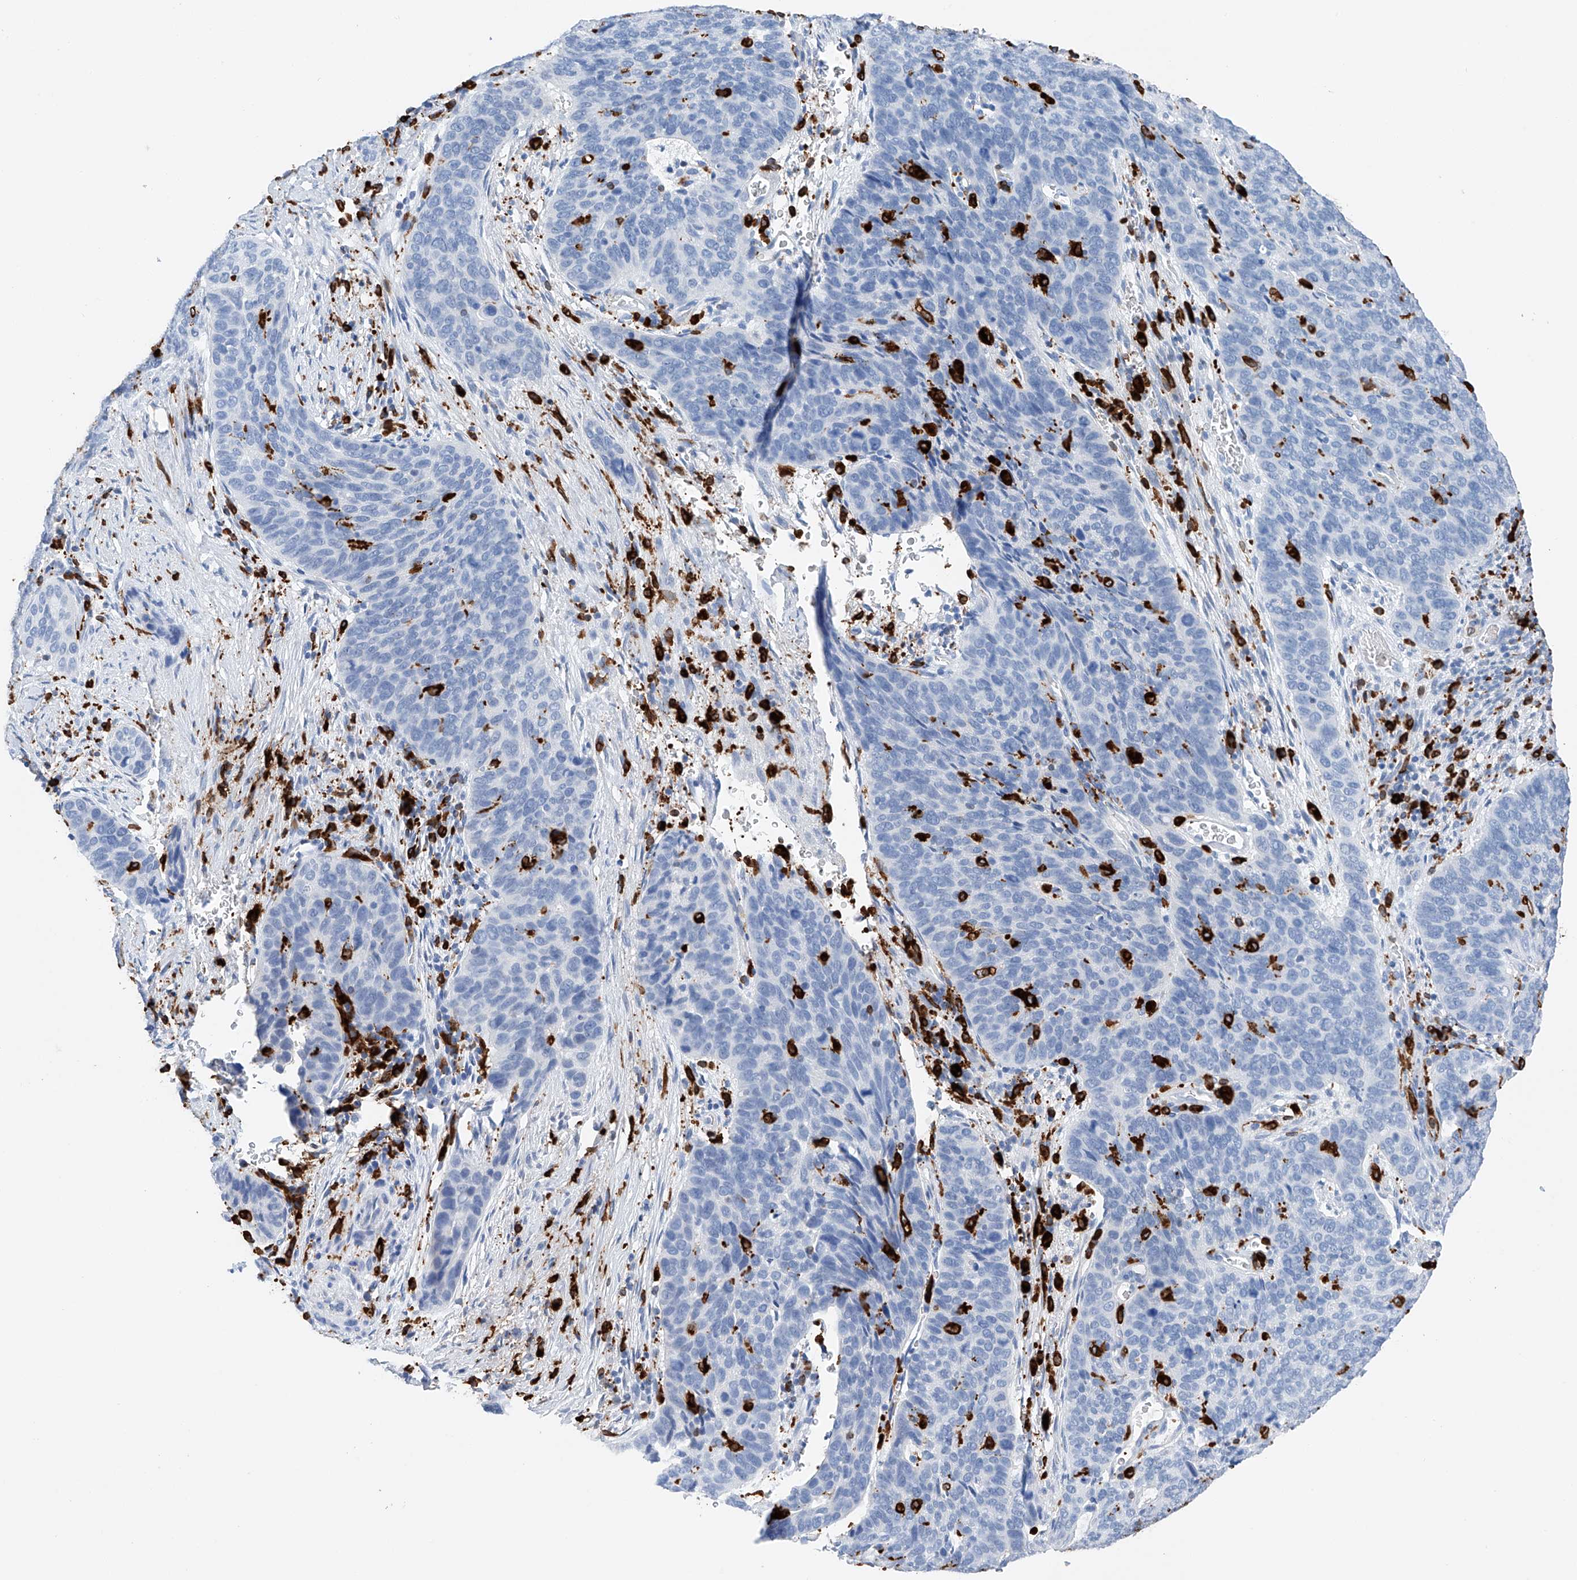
{"staining": {"intensity": "negative", "quantity": "none", "location": "none"}, "tissue": "cervical cancer", "cell_type": "Tumor cells", "image_type": "cancer", "snomed": [{"axis": "morphology", "description": "Squamous cell carcinoma, NOS"}, {"axis": "topography", "description": "Cervix"}], "caption": "Immunohistochemistry (IHC) photomicrograph of human squamous cell carcinoma (cervical) stained for a protein (brown), which exhibits no staining in tumor cells.", "gene": "TBXAS1", "patient": {"sex": "female", "age": 60}}